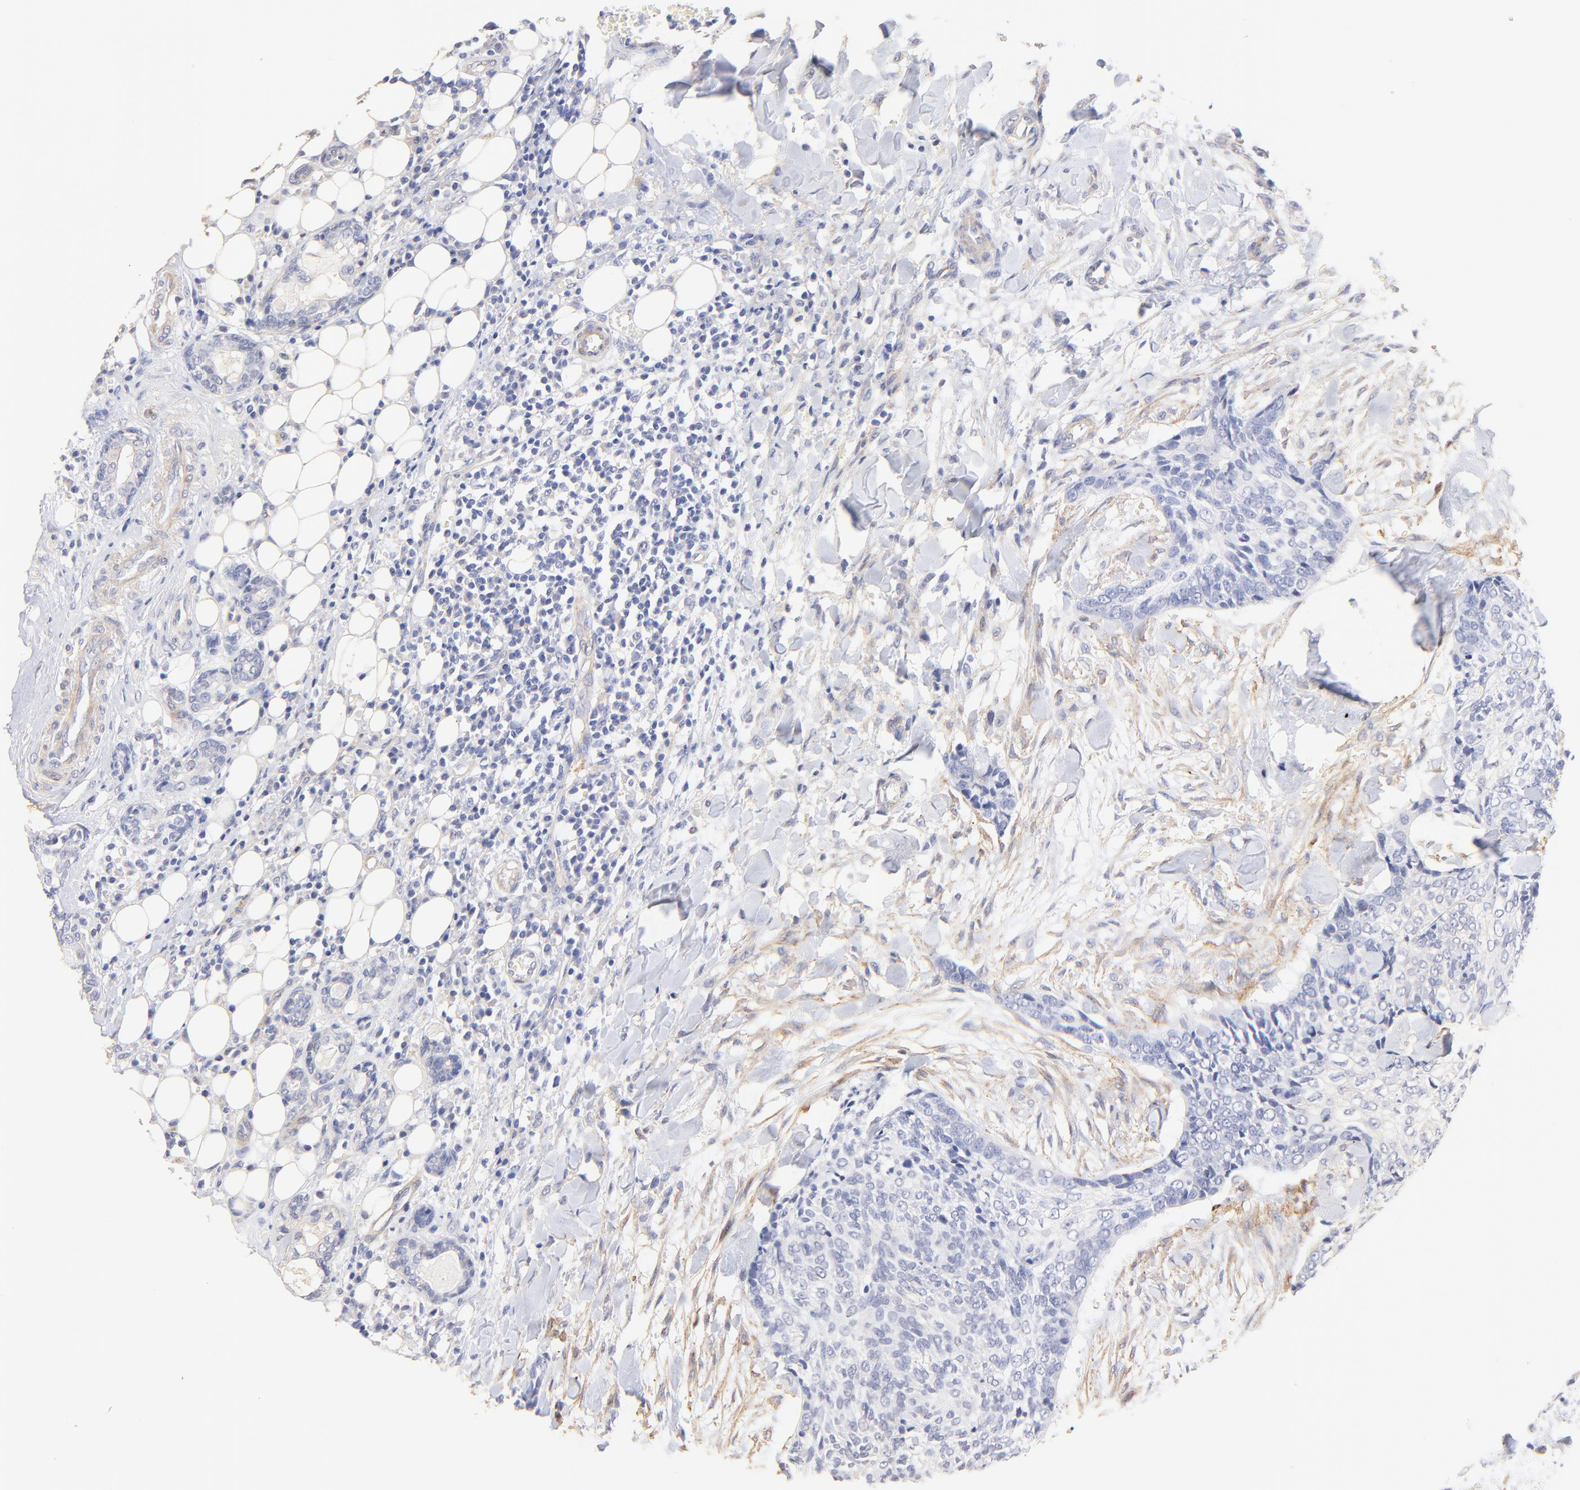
{"staining": {"intensity": "negative", "quantity": "none", "location": "none"}, "tissue": "head and neck cancer", "cell_type": "Tumor cells", "image_type": "cancer", "snomed": [{"axis": "morphology", "description": "Squamous cell carcinoma, NOS"}, {"axis": "topography", "description": "Salivary gland"}, {"axis": "topography", "description": "Head-Neck"}], "caption": "High power microscopy image of an immunohistochemistry (IHC) image of head and neck cancer (squamous cell carcinoma), revealing no significant positivity in tumor cells.", "gene": "ACTRT1", "patient": {"sex": "male", "age": 70}}